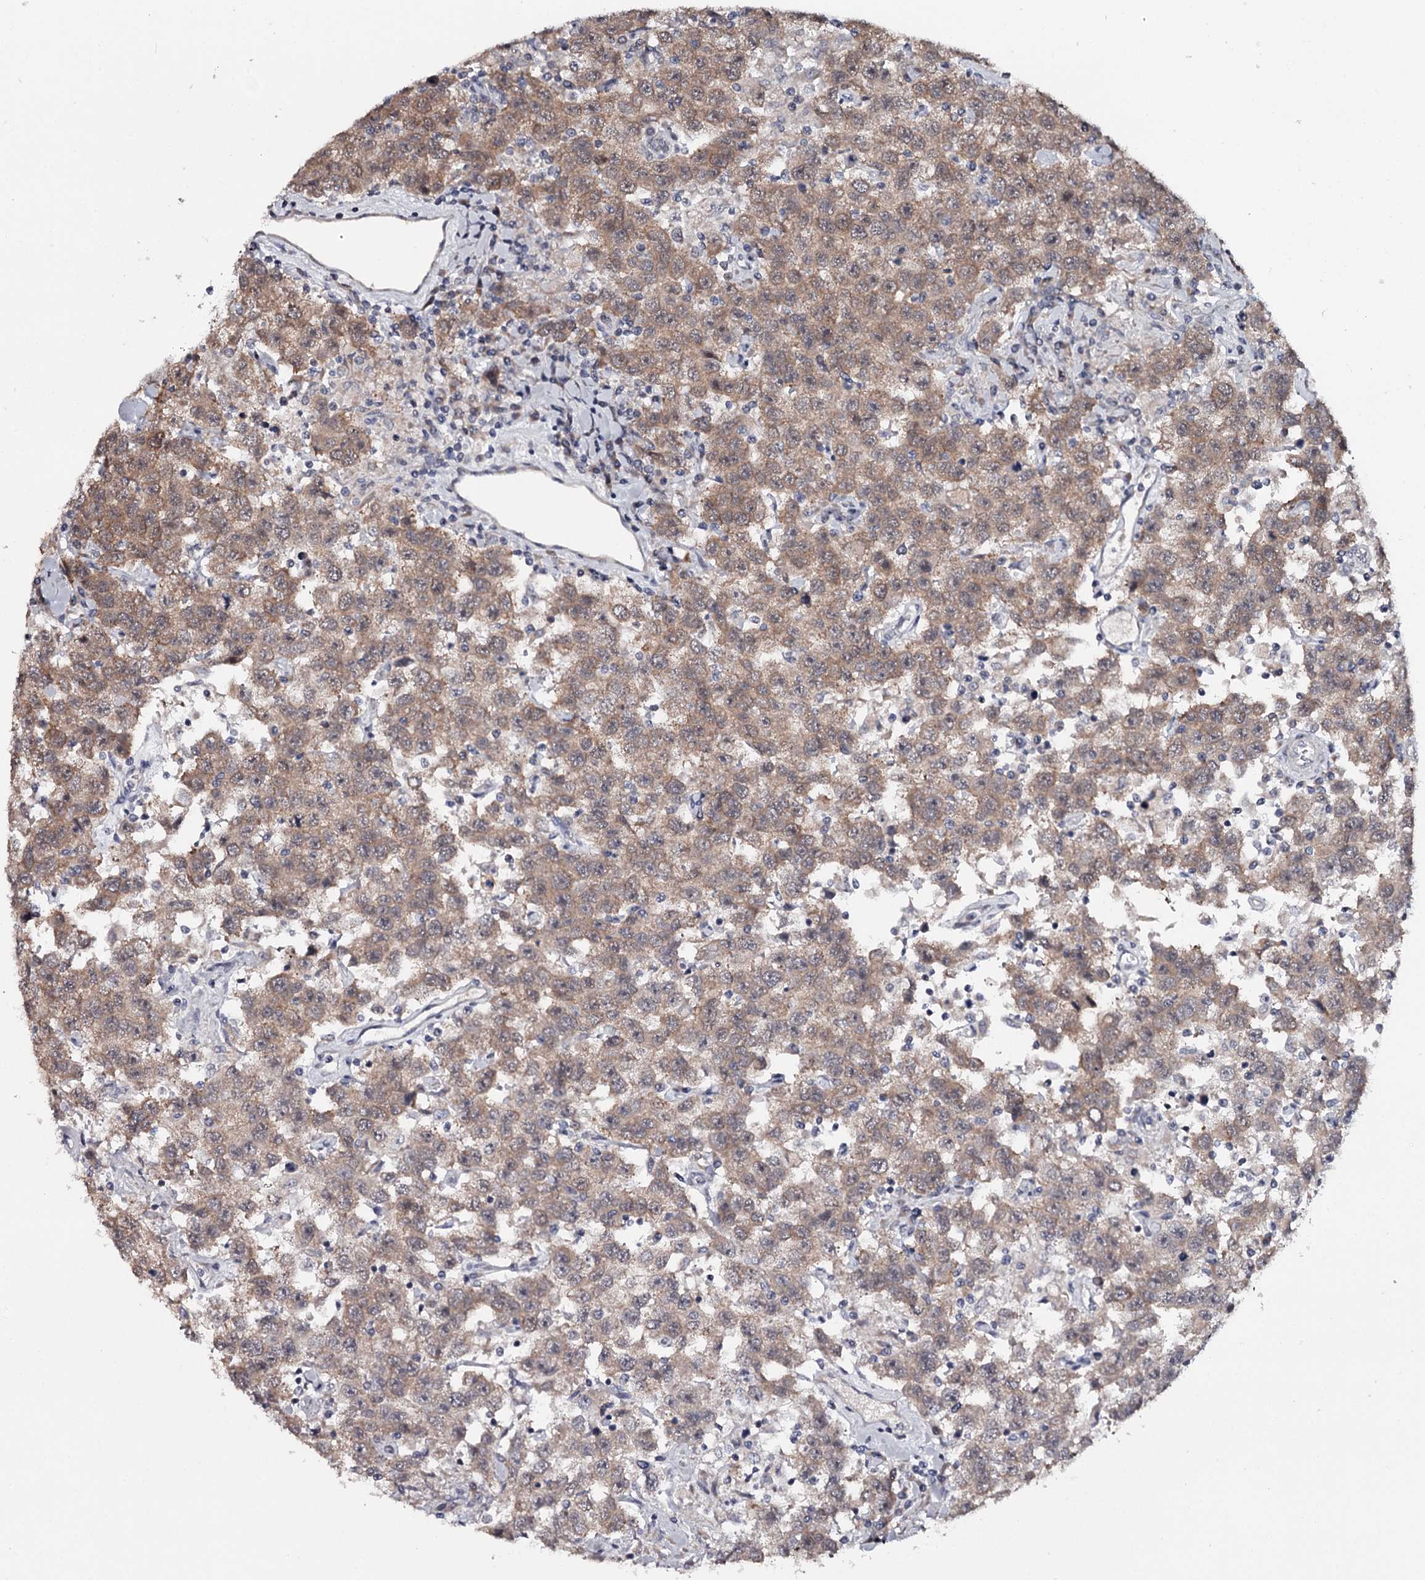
{"staining": {"intensity": "moderate", "quantity": ">75%", "location": "cytoplasmic/membranous"}, "tissue": "testis cancer", "cell_type": "Tumor cells", "image_type": "cancer", "snomed": [{"axis": "morphology", "description": "Seminoma, NOS"}, {"axis": "topography", "description": "Testis"}], "caption": "Moderate cytoplasmic/membranous positivity for a protein is appreciated in about >75% of tumor cells of testis cancer using IHC.", "gene": "GTSF1", "patient": {"sex": "male", "age": 41}}